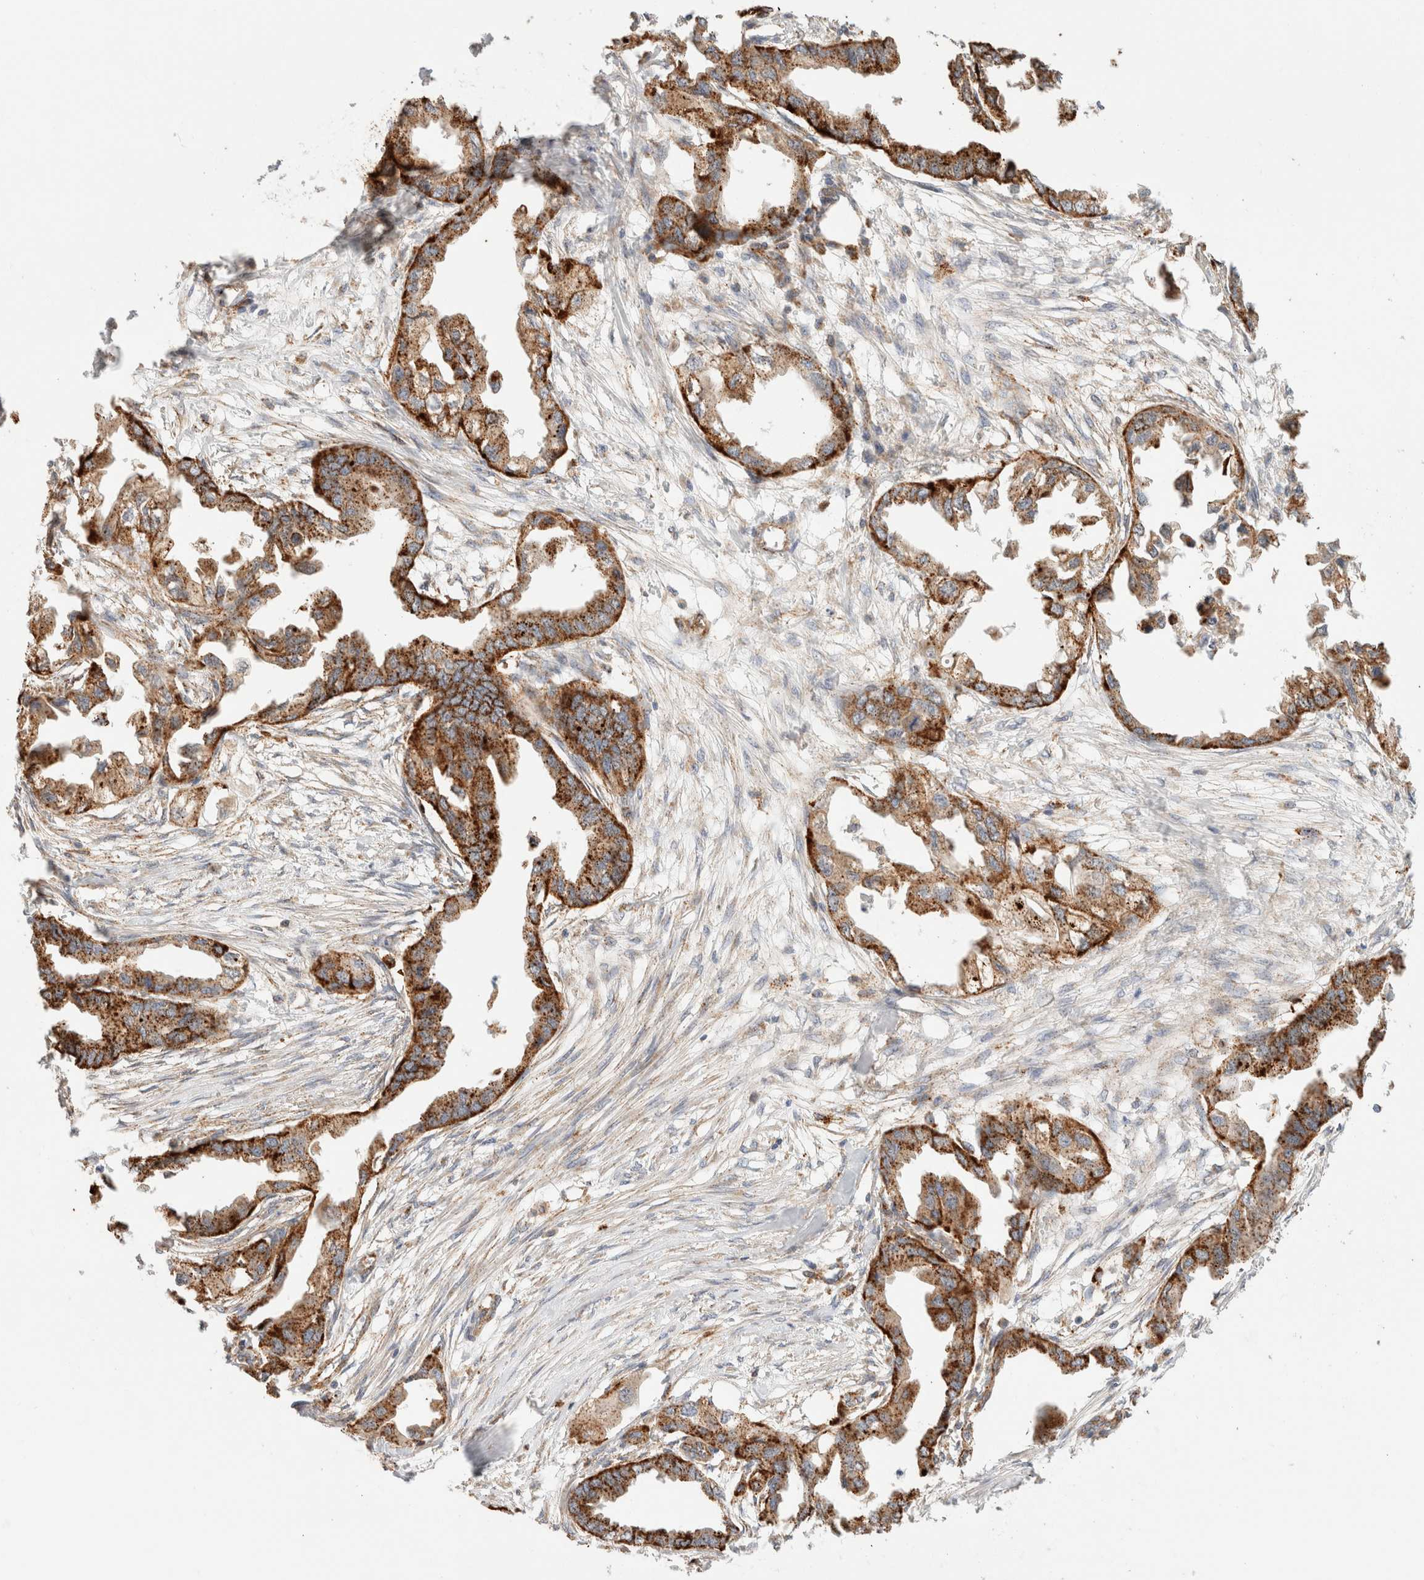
{"staining": {"intensity": "strong", "quantity": ">75%", "location": "cytoplasmic/membranous"}, "tissue": "endometrial cancer", "cell_type": "Tumor cells", "image_type": "cancer", "snomed": [{"axis": "morphology", "description": "Adenocarcinoma, NOS"}, {"axis": "morphology", "description": "Adenocarcinoma, metastatic, NOS"}, {"axis": "topography", "description": "Adipose tissue"}, {"axis": "topography", "description": "Endometrium"}], "caption": "Tumor cells display high levels of strong cytoplasmic/membranous expression in about >75% of cells in endometrial cancer.", "gene": "RABEPK", "patient": {"sex": "female", "age": 67}}